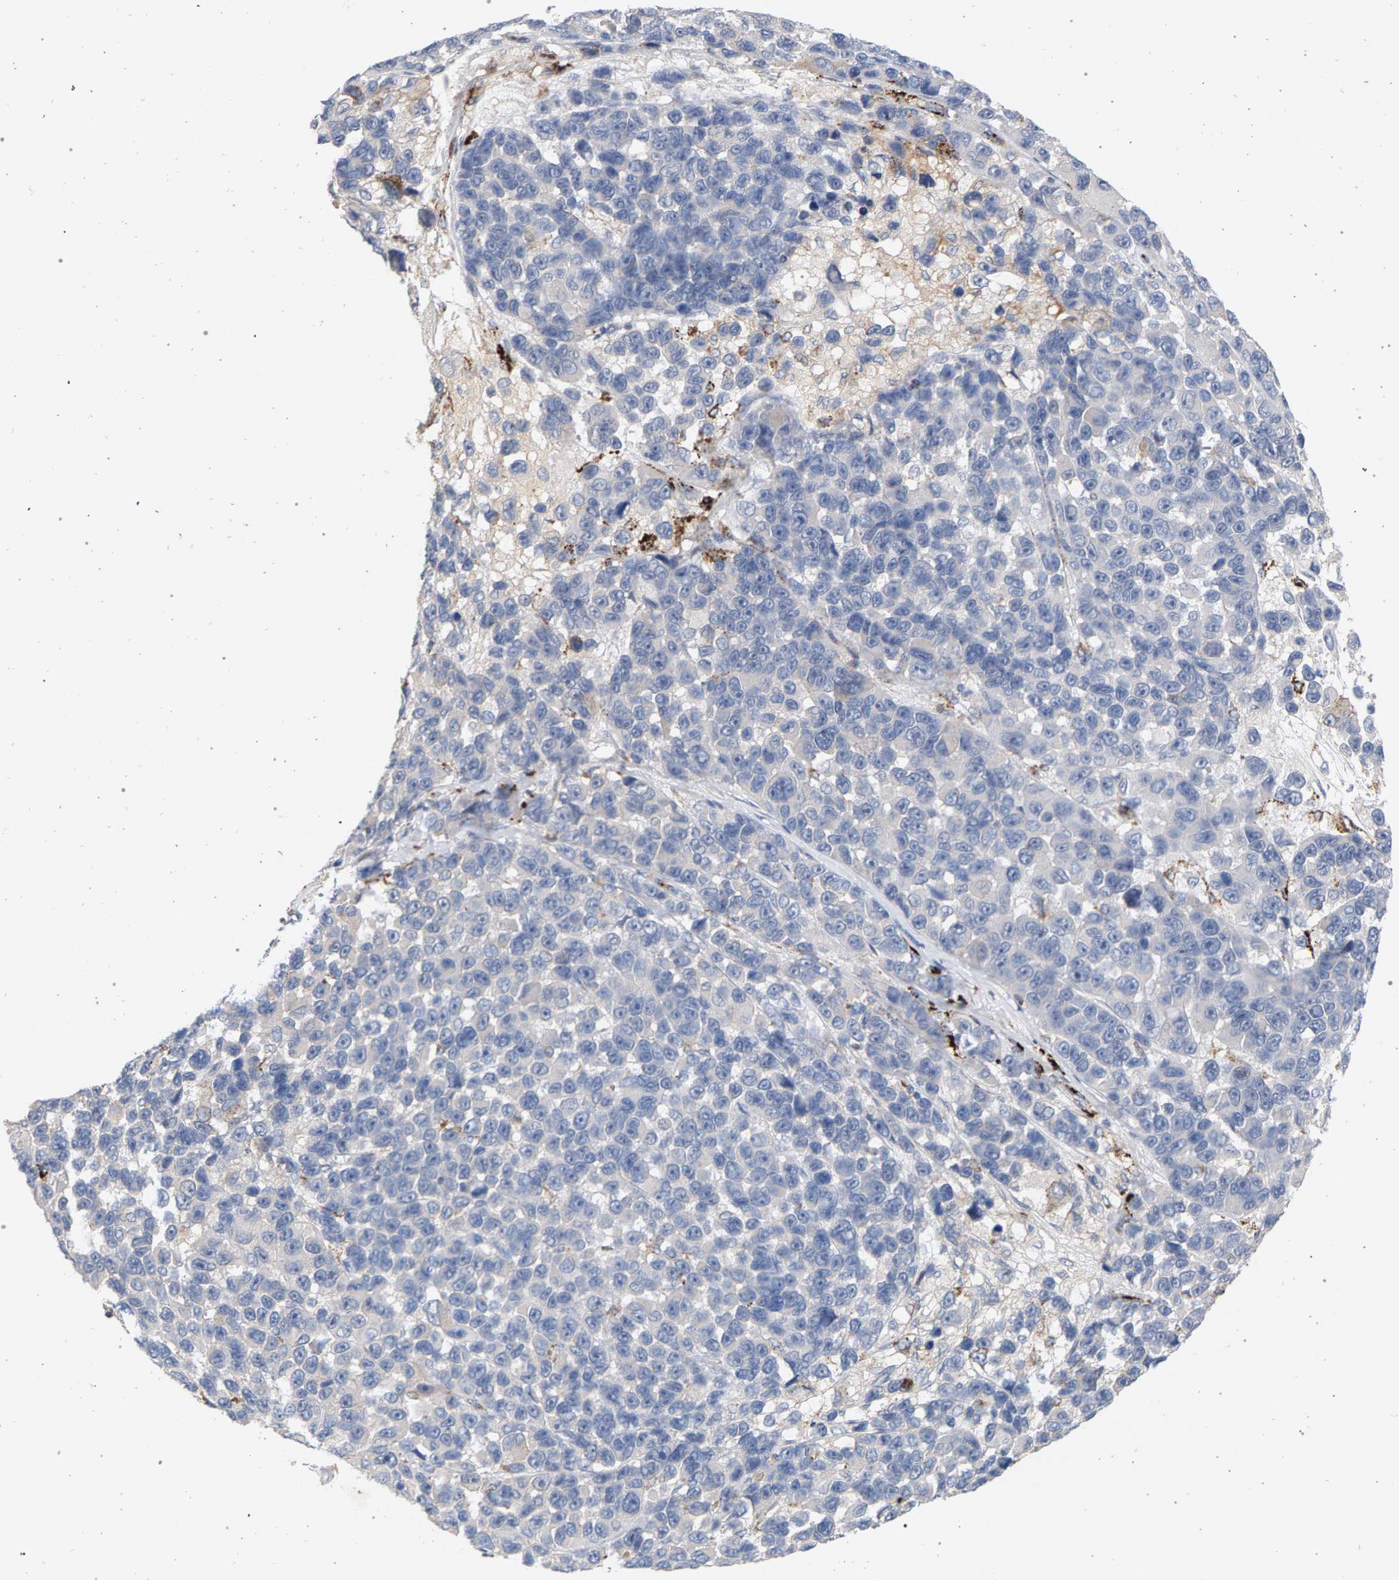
{"staining": {"intensity": "negative", "quantity": "none", "location": "none"}, "tissue": "melanoma", "cell_type": "Tumor cells", "image_type": "cancer", "snomed": [{"axis": "morphology", "description": "Malignant melanoma, NOS"}, {"axis": "topography", "description": "Skin"}], "caption": "A high-resolution micrograph shows IHC staining of malignant melanoma, which reveals no significant expression in tumor cells.", "gene": "MAMDC2", "patient": {"sex": "male", "age": 53}}